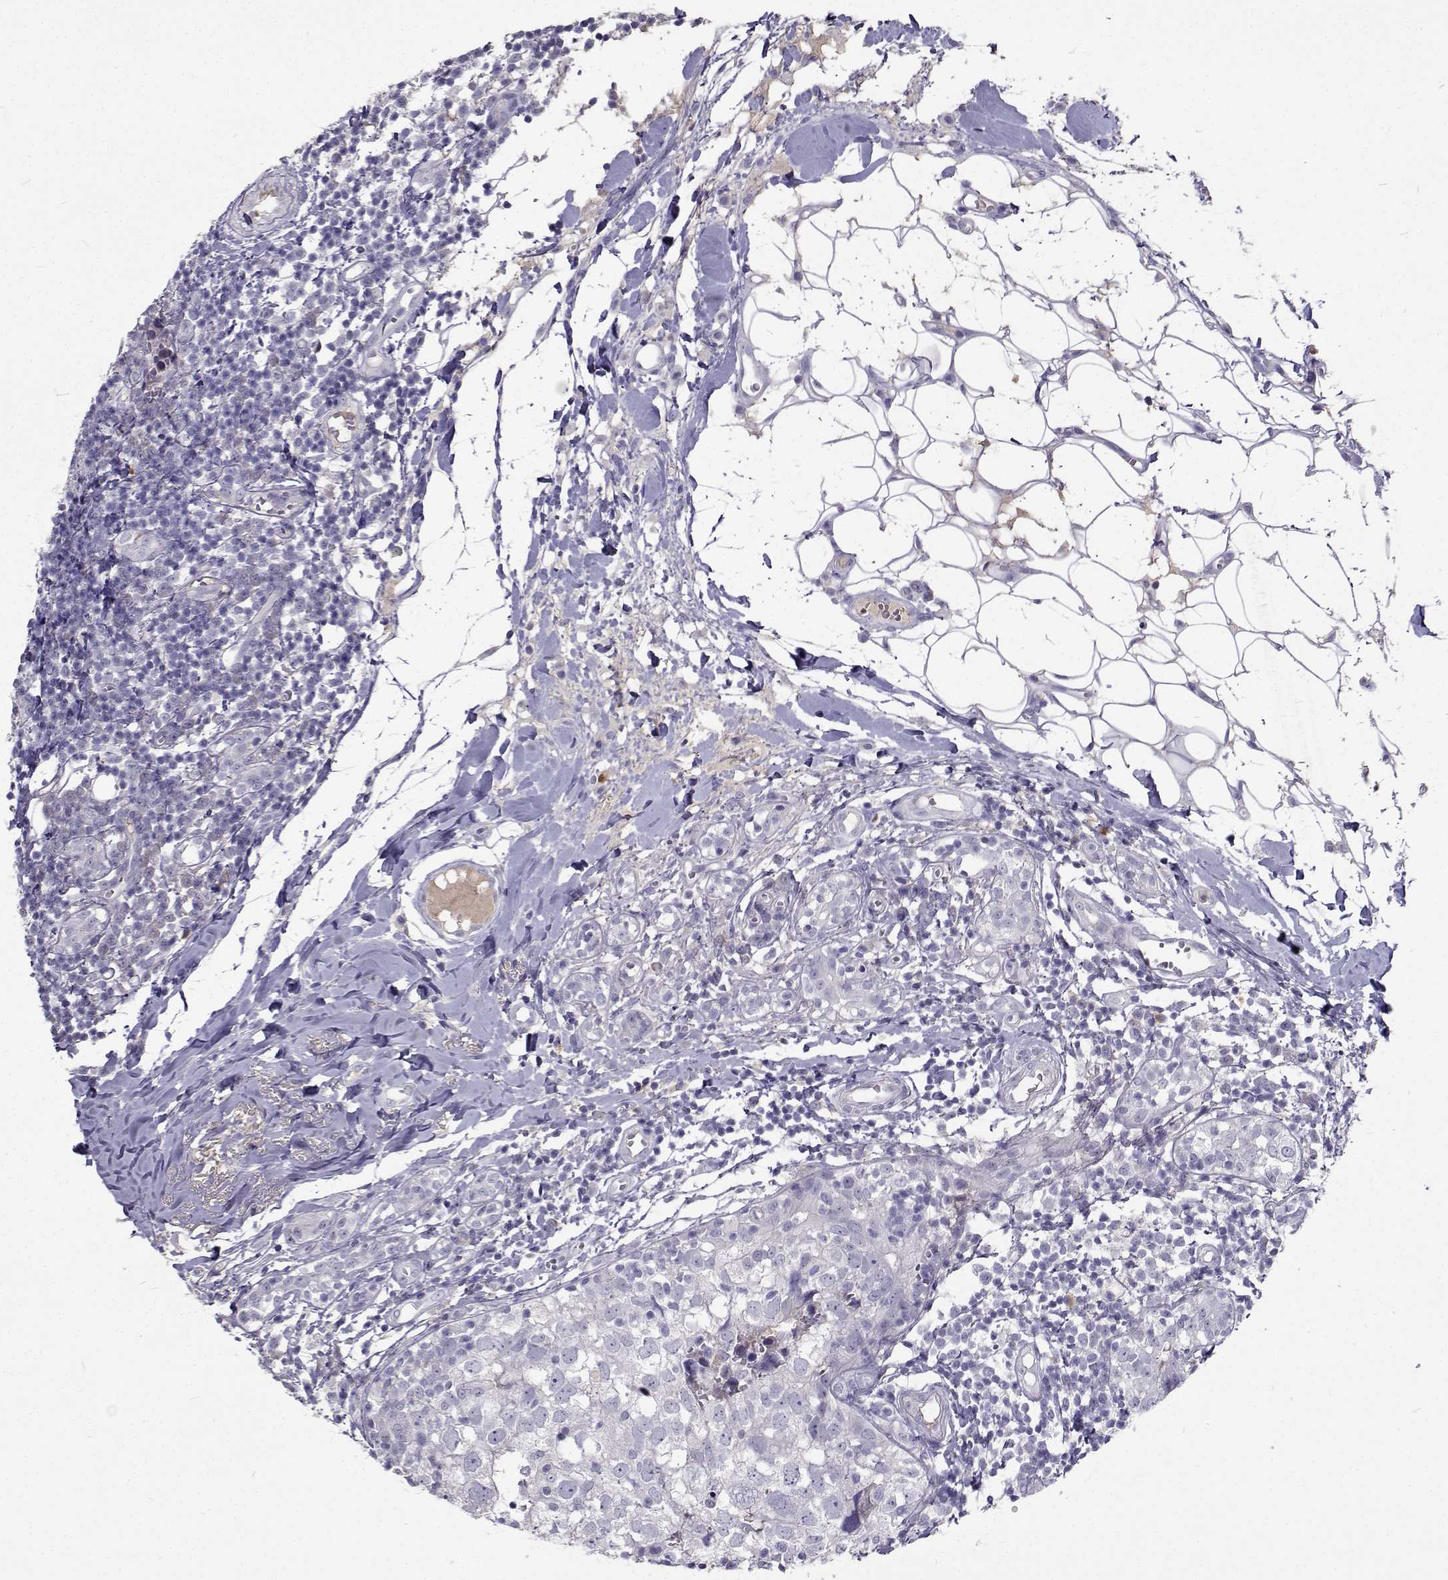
{"staining": {"intensity": "negative", "quantity": "none", "location": "none"}, "tissue": "breast cancer", "cell_type": "Tumor cells", "image_type": "cancer", "snomed": [{"axis": "morphology", "description": "Duct carcinoma"}, {"axis": "topography", "description": "Breast"}], "caption": "Tumor cells show no significant protein expression in breast infiltrating ductal carcinoma.", "gene": "CFAP44", "patient": {"sex": "female", "age": 30}}